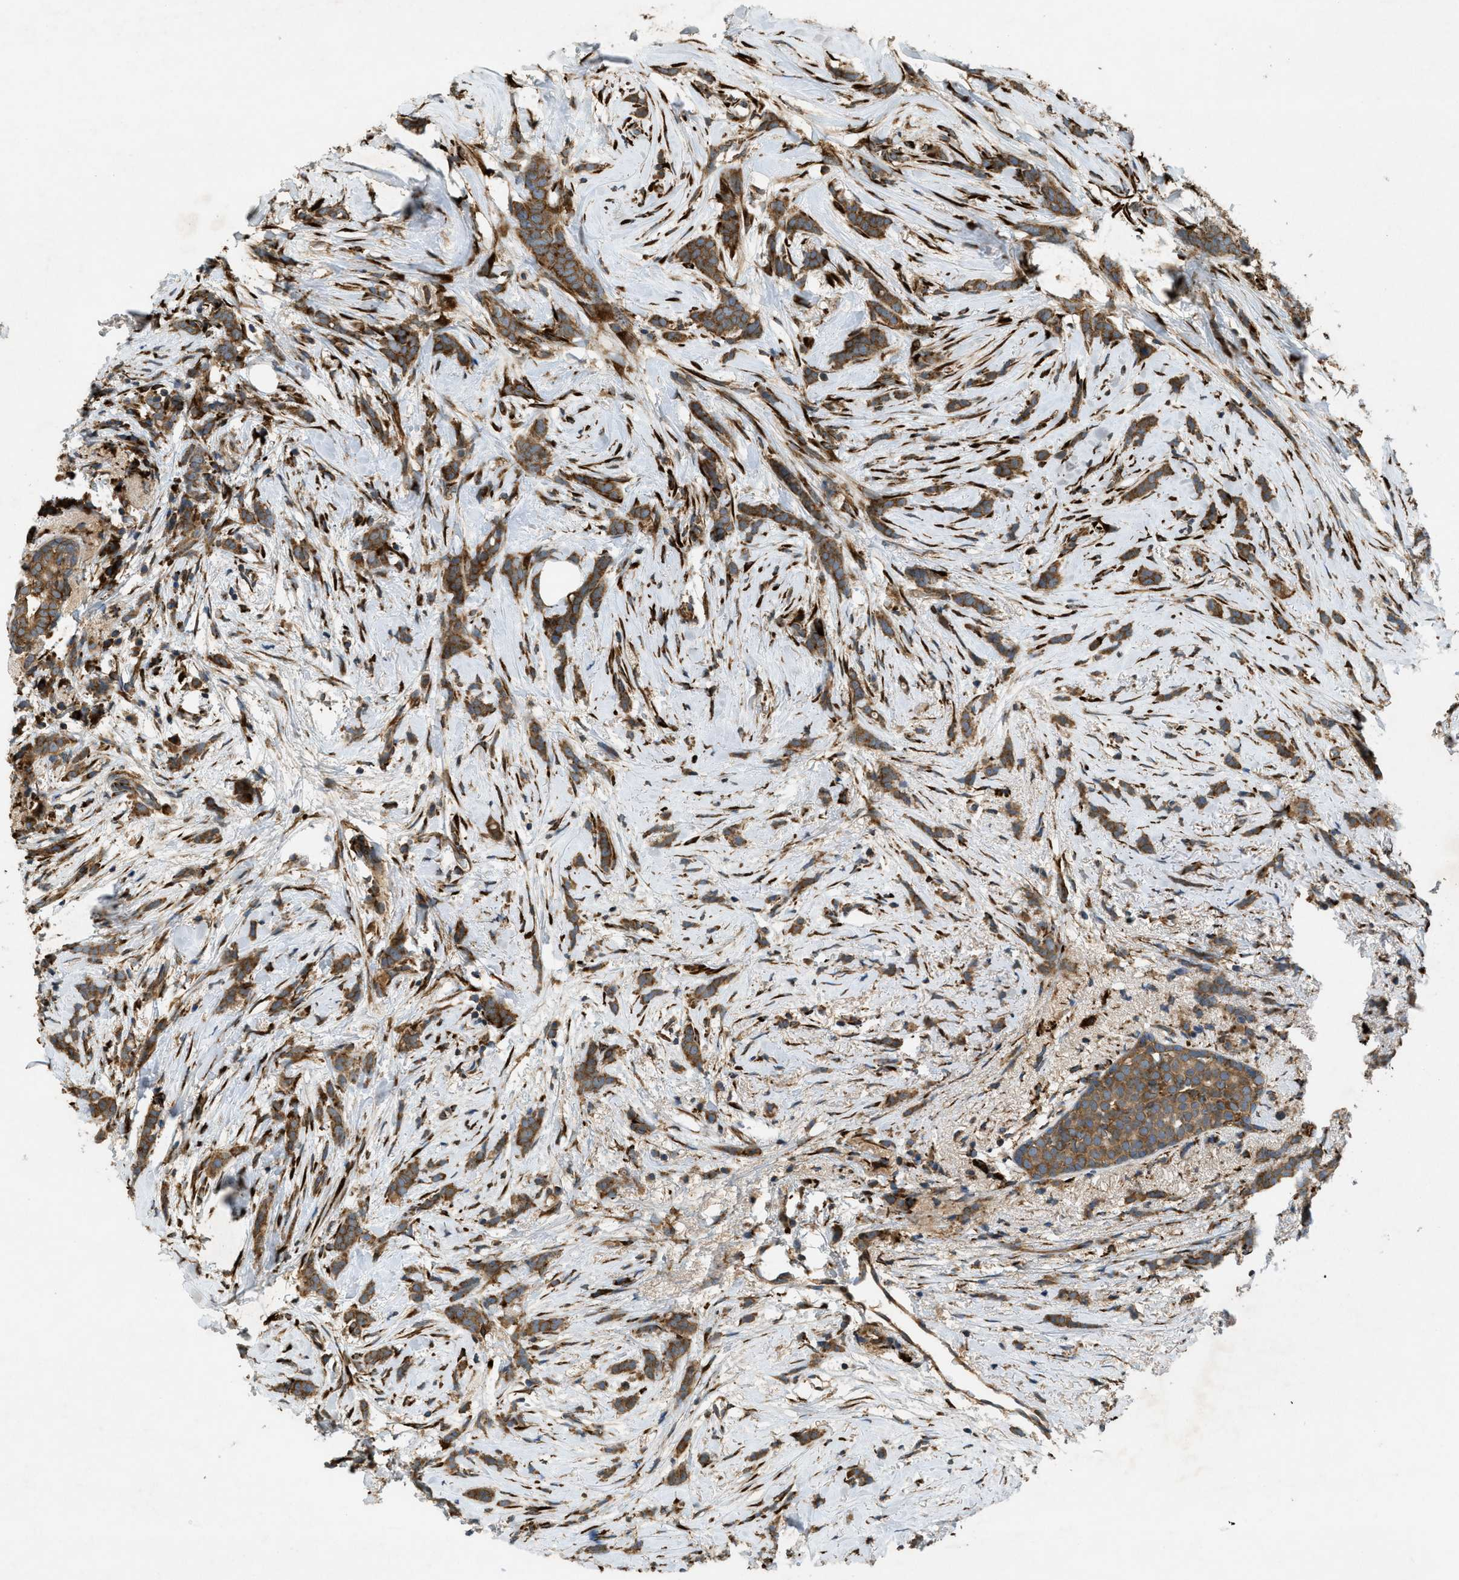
{"staining": {"intensity": "moderate", "quantity": ">75%", "location": "cytoplasmic/membranous"}, "tissue": "breast cancer", "cell_type": "Tumor cells", "image_type": "cancer", "snomed": [{"axis": "morphology", "description": "Lobular carcinoma, in situ"}, {"axis": "morphology", "description": "Lobular carcinoma"}, {"axis": "topography", "description": "Breast"}], "caption": "This is an image of IHC staining of breast cancer, which shows moderate staining in the cytoplasmic/membranous of tumor cells.", "gene": "PCDH18", "patient": {"sex": "female", "age": 41}}